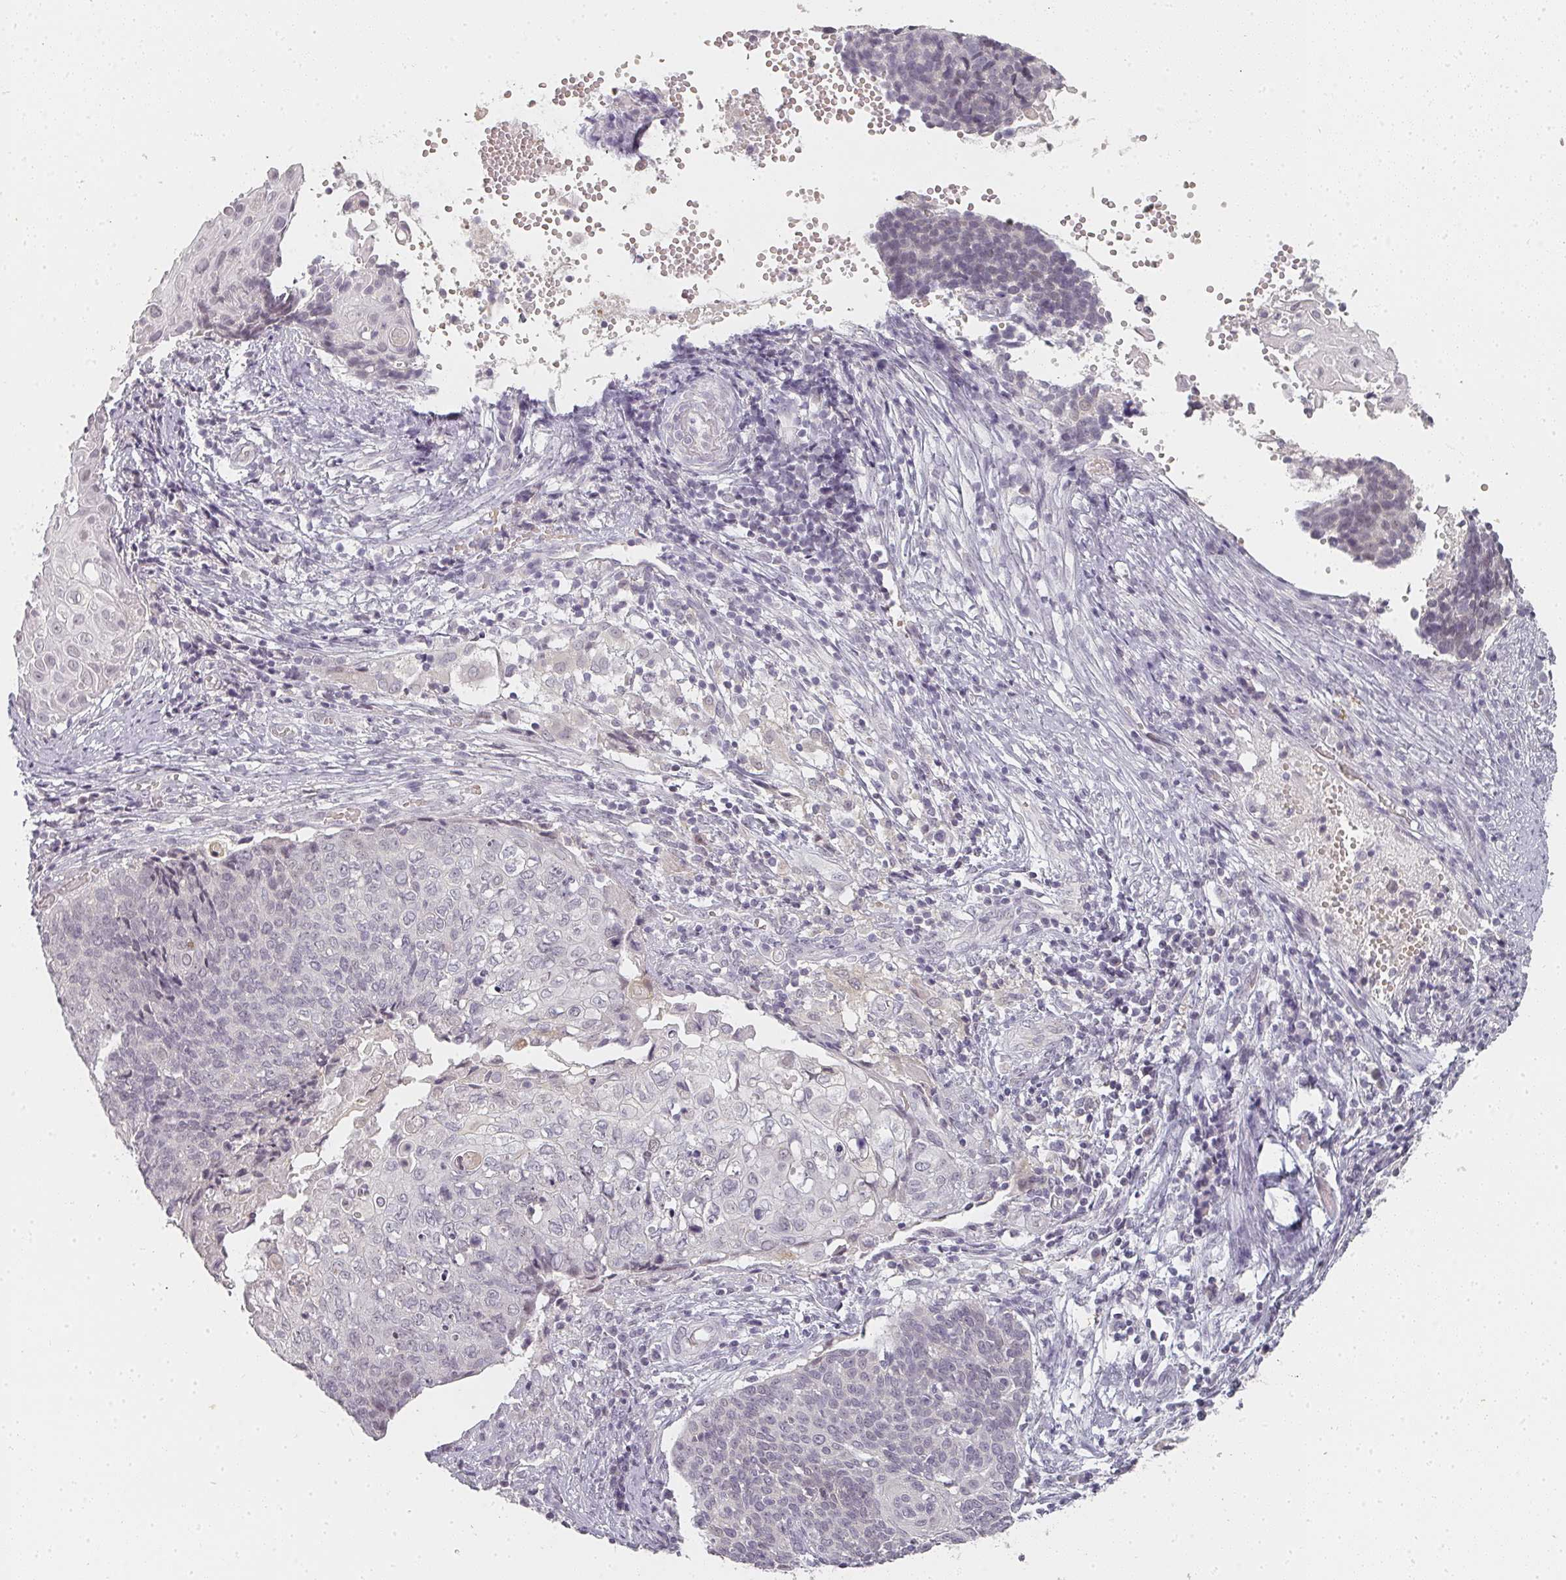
{"staining": {"intensity": "negative", "quantity": "none", "location": "none"}, "tissue": "cervical cancer", "cell_type": "Tumor cells", "image_type": "cancer", "snomed": [{"axis": "morphology", "description": "Squamous cell carcinoma, NOS"}, {"axis": "topography", "description": "Cervix"}], "caption": "DAB (3,3'-diaminobenzidine) immunohistochemical staining of human cervical squamous cell carcinoma exhibits no significant staining in tumor cells.", "gene": "SHISA2", "patient": {"sex": "female", "age": 39}}